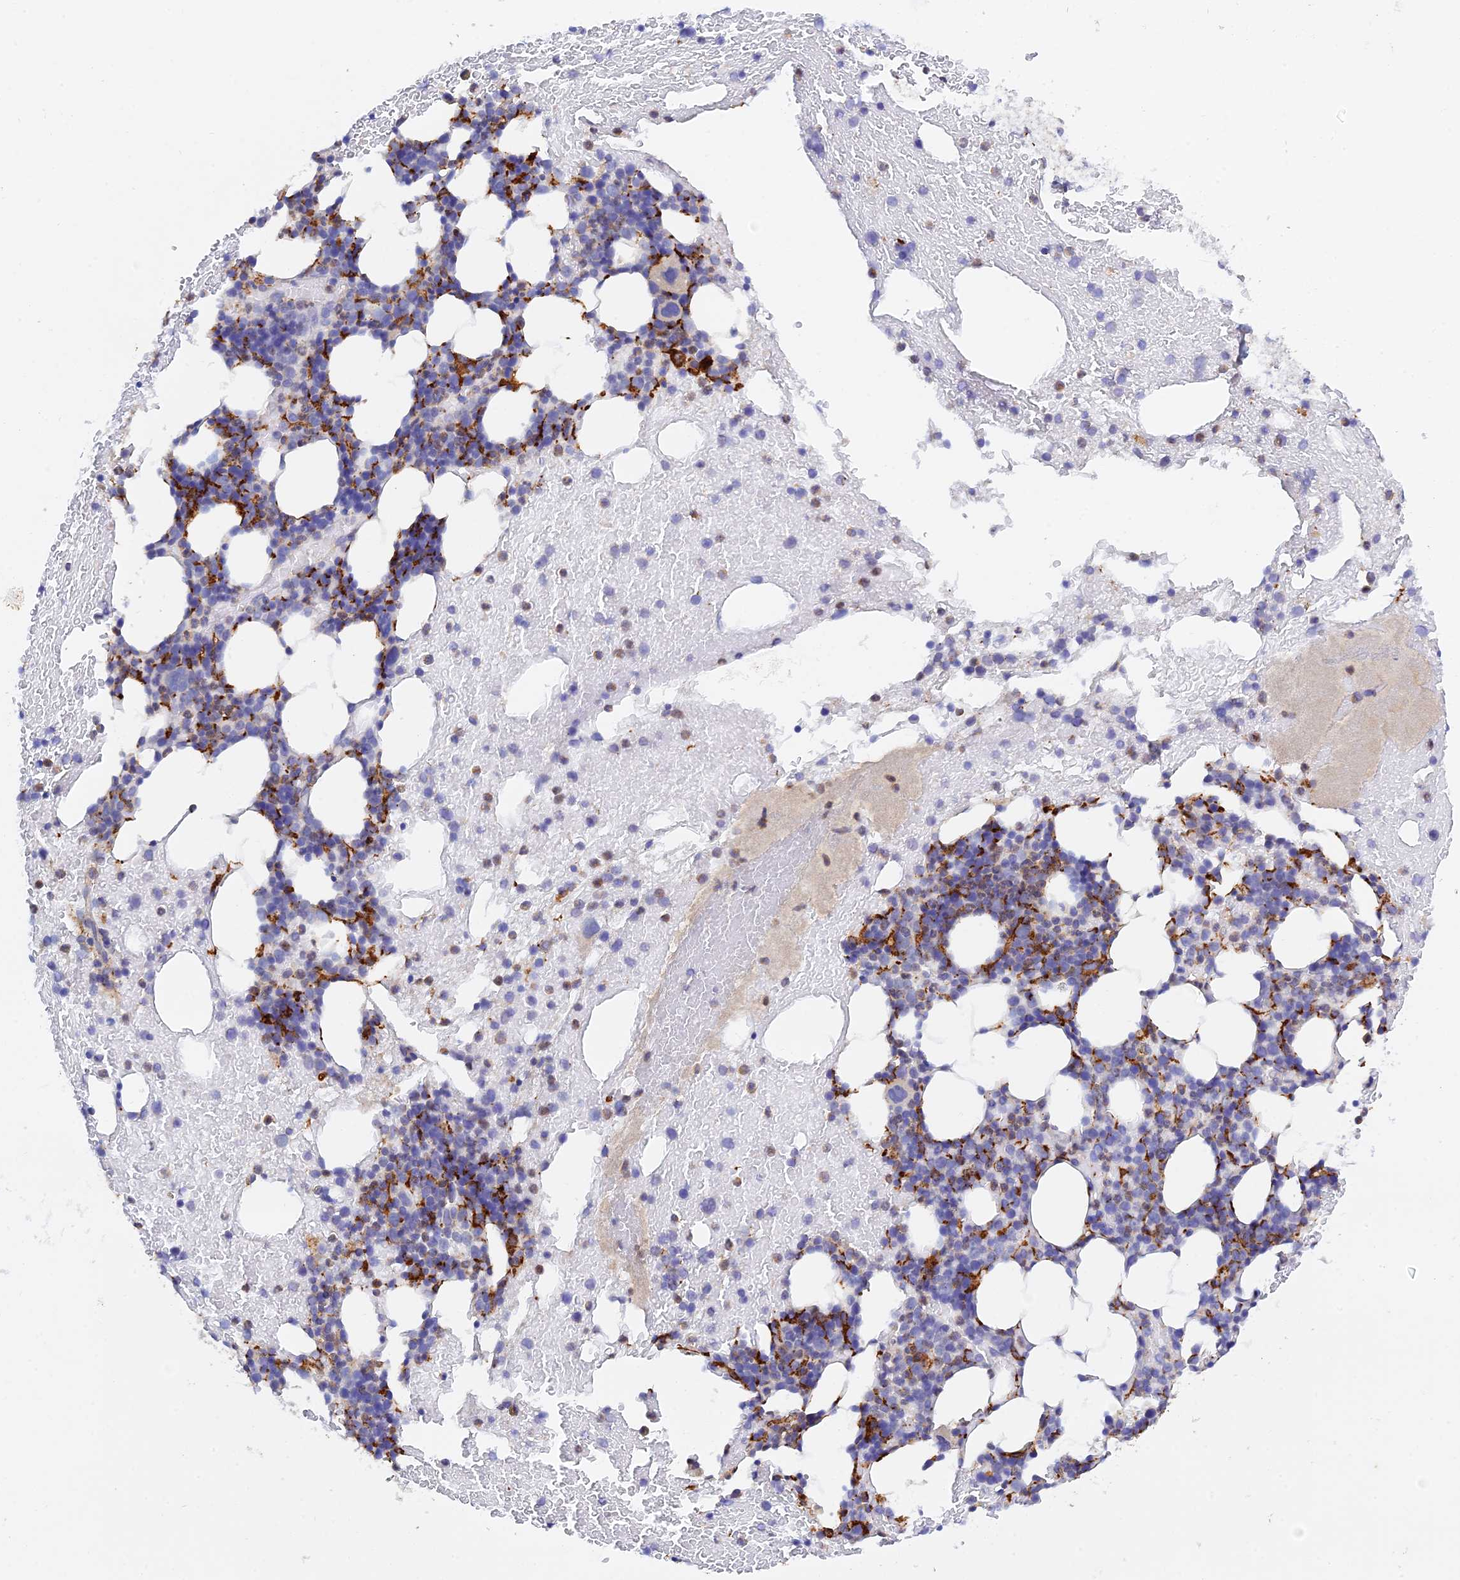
{"staining": {"intensity": "moderate", "quantity": "<25%", "location": "cytoplasmic/membranous"}, "tissue": "bone marrow", "cell_type": "Hematopoietic cells", "image_type": "normal", "snomed": [{"axis": "morphology", "description": "Normal tissue, NOS"}, {"axis": "topography", "description": "Bone marrow"}], "caption": "Moderate cytoplasmic/membranous protein expression is seen in about <25% of hematopoietic cells in bone marrow. The protein of interest is shown in brown color, while the nuclei are stained blue.", "gene": "RPGRIP1L", "patient": {"sex": "male", "age": 57}}